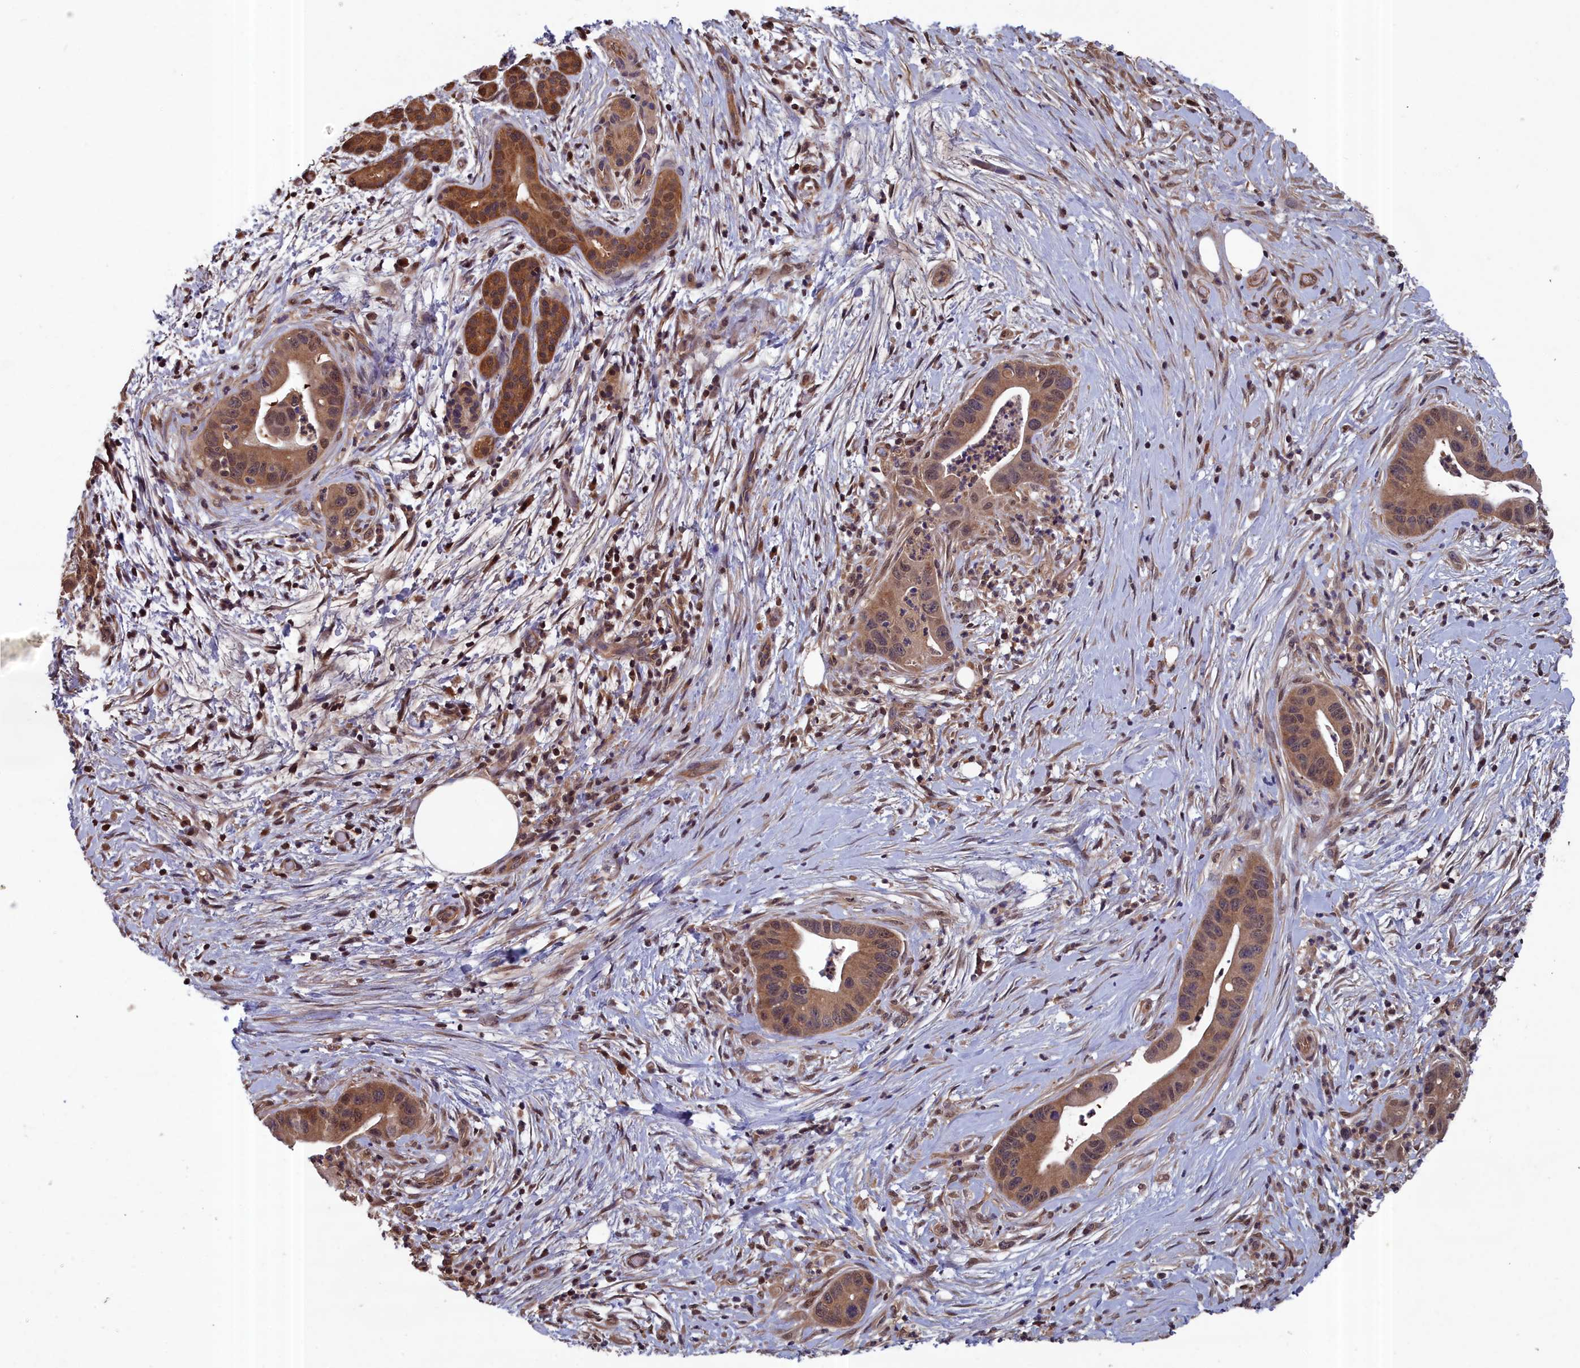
{"staining": {"intensity": "moderate", "quantity": ">75%", "location": "cytoplasmic/membranous"}, "tissue": "pancreatic cancer", "cell_type": "Tumor cells", "image_type": "cancer", "snomed": [{"axis": "morphology", "description": "Adenocarcinoma, NOS"}, {"axis": "topography", "description": "Pancreas"}], "caption": "Immunohistochemistry (IHC) (DAB) staining of pancreatic adenocarcinoma shows moderate cytoplasmic/membranous protein positivity in about >75% of tumor cells.", "gene": "GFRA2", "patient": {"sex": "male", "age": 73}}